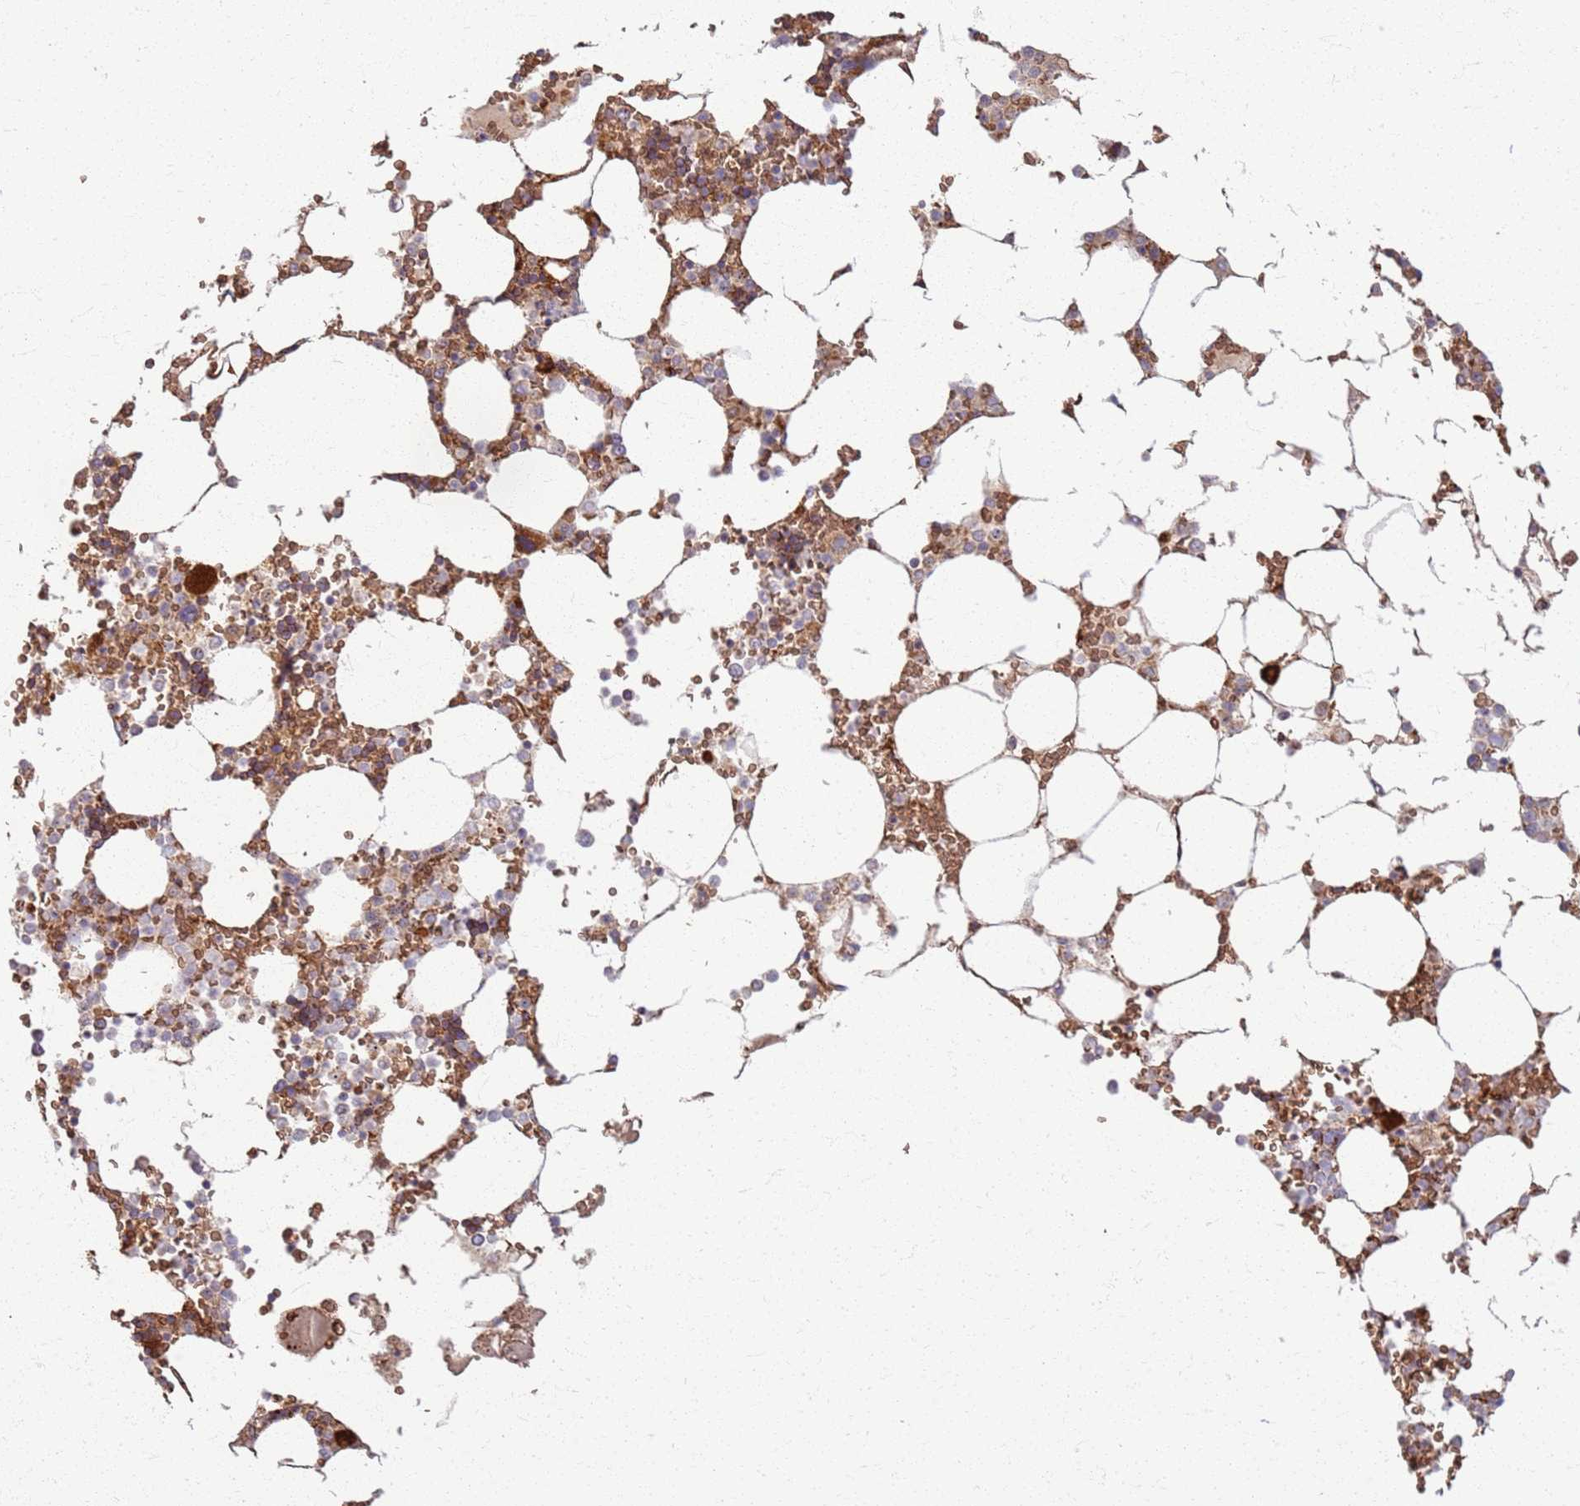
{"staining": {"intensity": "moderate", "quantity": ">75%", "location": "cytoplasmic/membranous"}, "tissue": "bone marrow", "cell_type": "Hematopoietic cells", "image_type": "normal", "snomed": [{"axis": "morphology", "description": "Normal tissue, NOS"}, {"axis": "topography", "description": "Bone marrow"}], "caption": "The image exhibits staining of benign bone marrow, revealing moderate cytoplasmic/membranous protein staining (brown color) within hematopoietic cells.", "gene": "KRI1", "patient": {"sex": "male", "age": 64}}